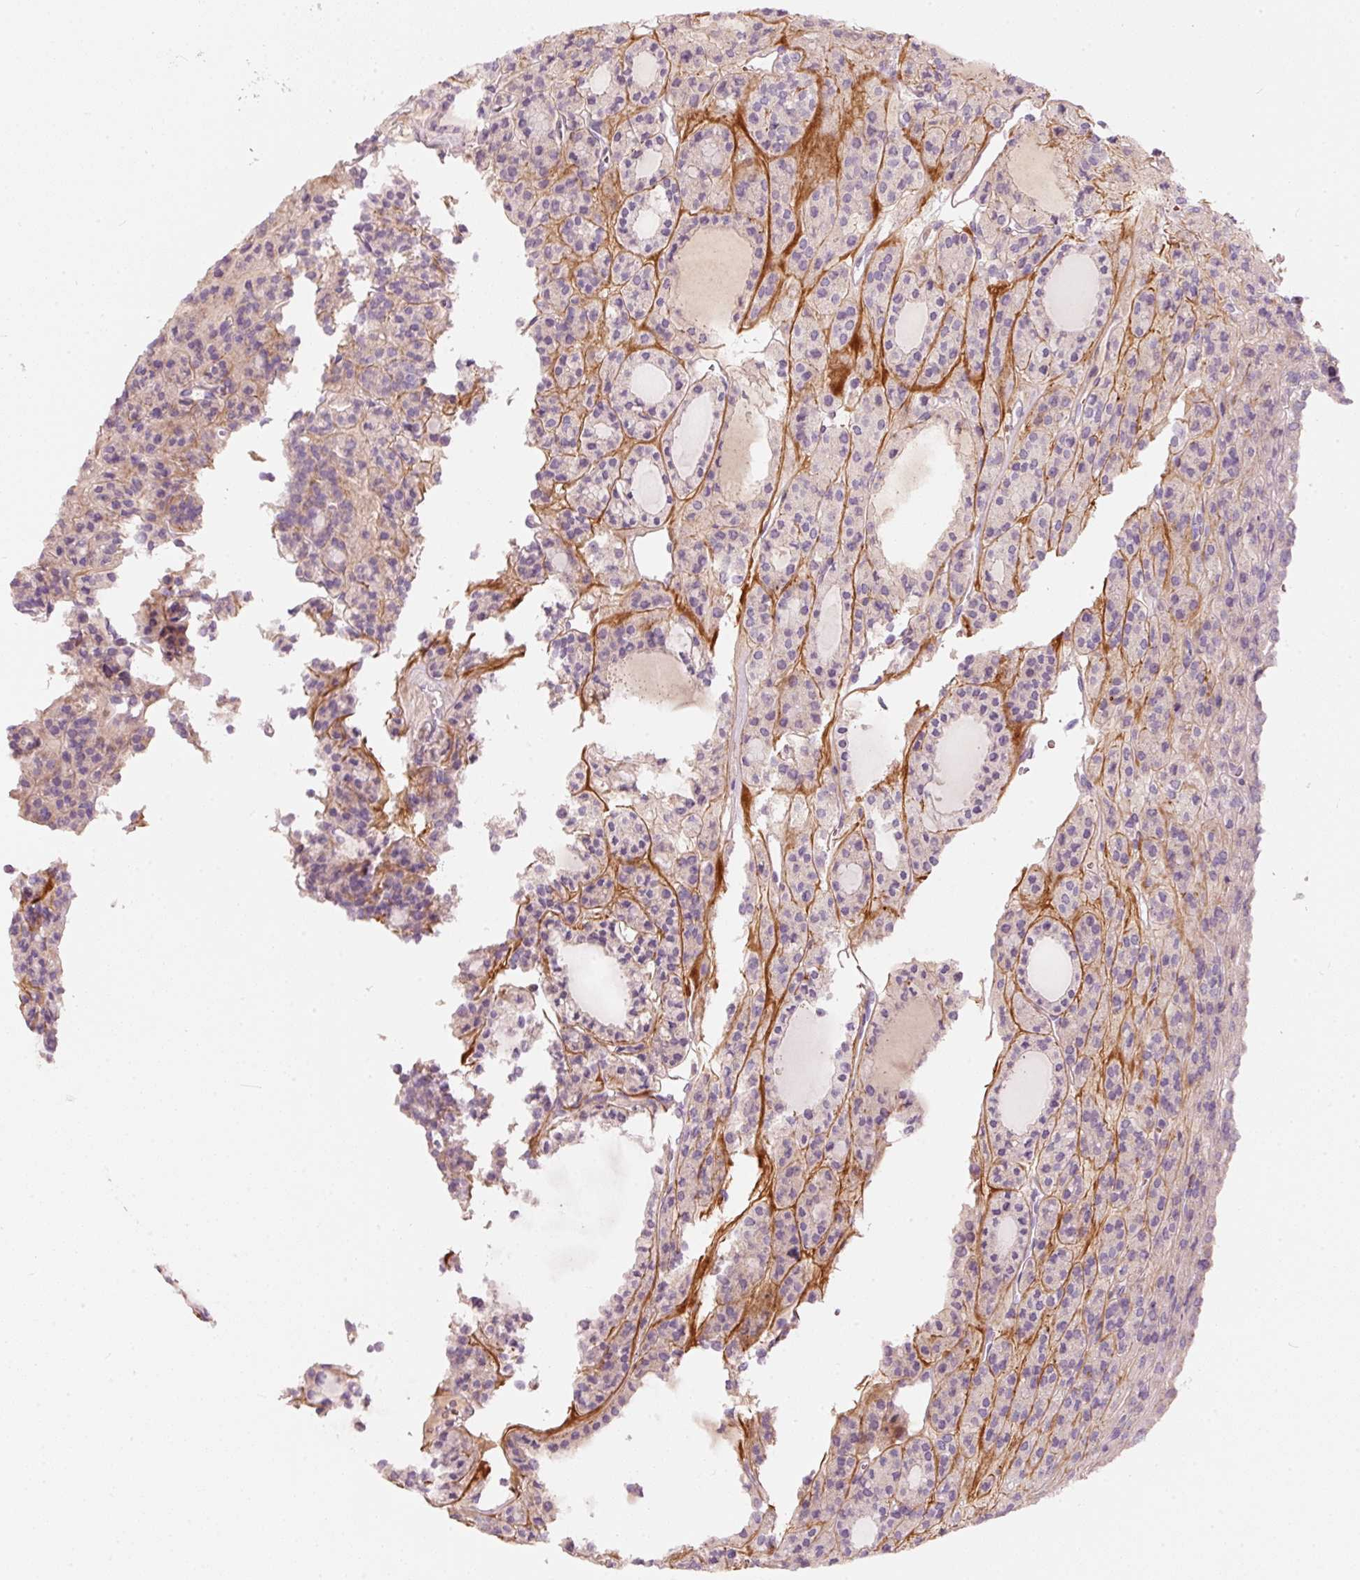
{"staining": {"intensity": "negative", "quantity": "none", "location": "none"}, "tissue": "thyroid cancer", "cell_type": "Tumor cells", "image_type": "cancer", "snomed": [{"axis": "morphology", "description": "Follicular adenoma carcinoma, NOS"}, {"axis": "topography", "description": "Thyroid gland"}], "caption": "This is a image of immunohistochemistry staining of thyroid cancer (follicular adenoma carcinoma), which shows no positivity in tumor cells.", "gene": "KLHL21", "patient": {"sex": "female", "age": 63}}